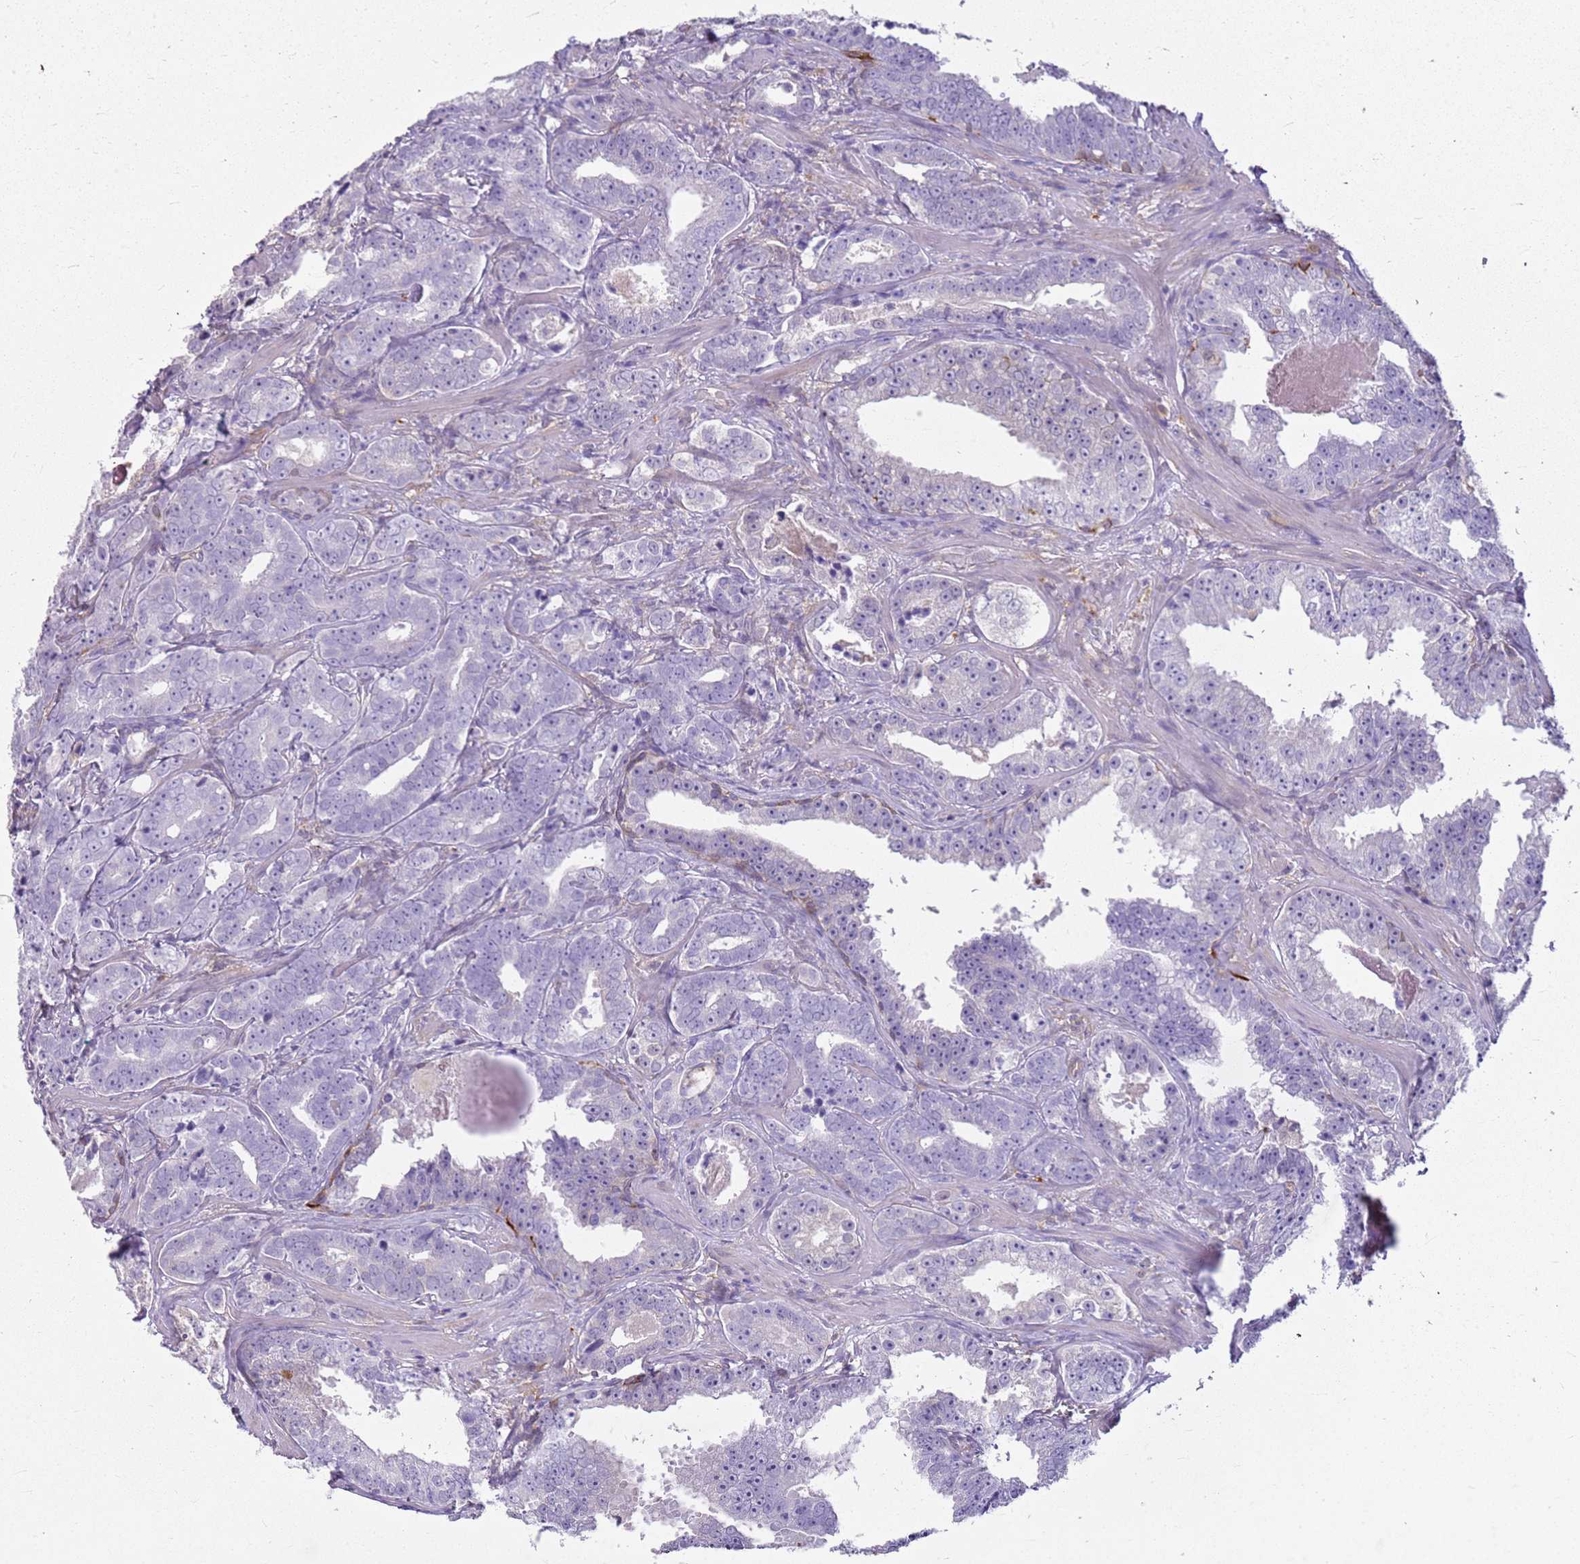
{"staining": {"intensity": "negative", "quantity": "none", "location": "none"}, "tissue": "prostate cancer", "cell_type": "Tumor cells", "image_type": "cancer", "snomed": [{"axis": "morphology", "description": "Adenocarcinoma, High grade"}, {"axis": "topography", "description": "Prostate"}], "caption": "Immunohistochemistry (IHC) image of prostate cancer (high-grade adenocarcinoma) stained for a protein (brown), which demonstrates no positivity in tumor cells. The staining was performed using DAB to visualize the protein expression in brown, while the nuclei were stained in blue with hematoxylin (Magnification: 20x).", "gene": "HSPB1", "patient": {"sex": "male", "age": 62}}